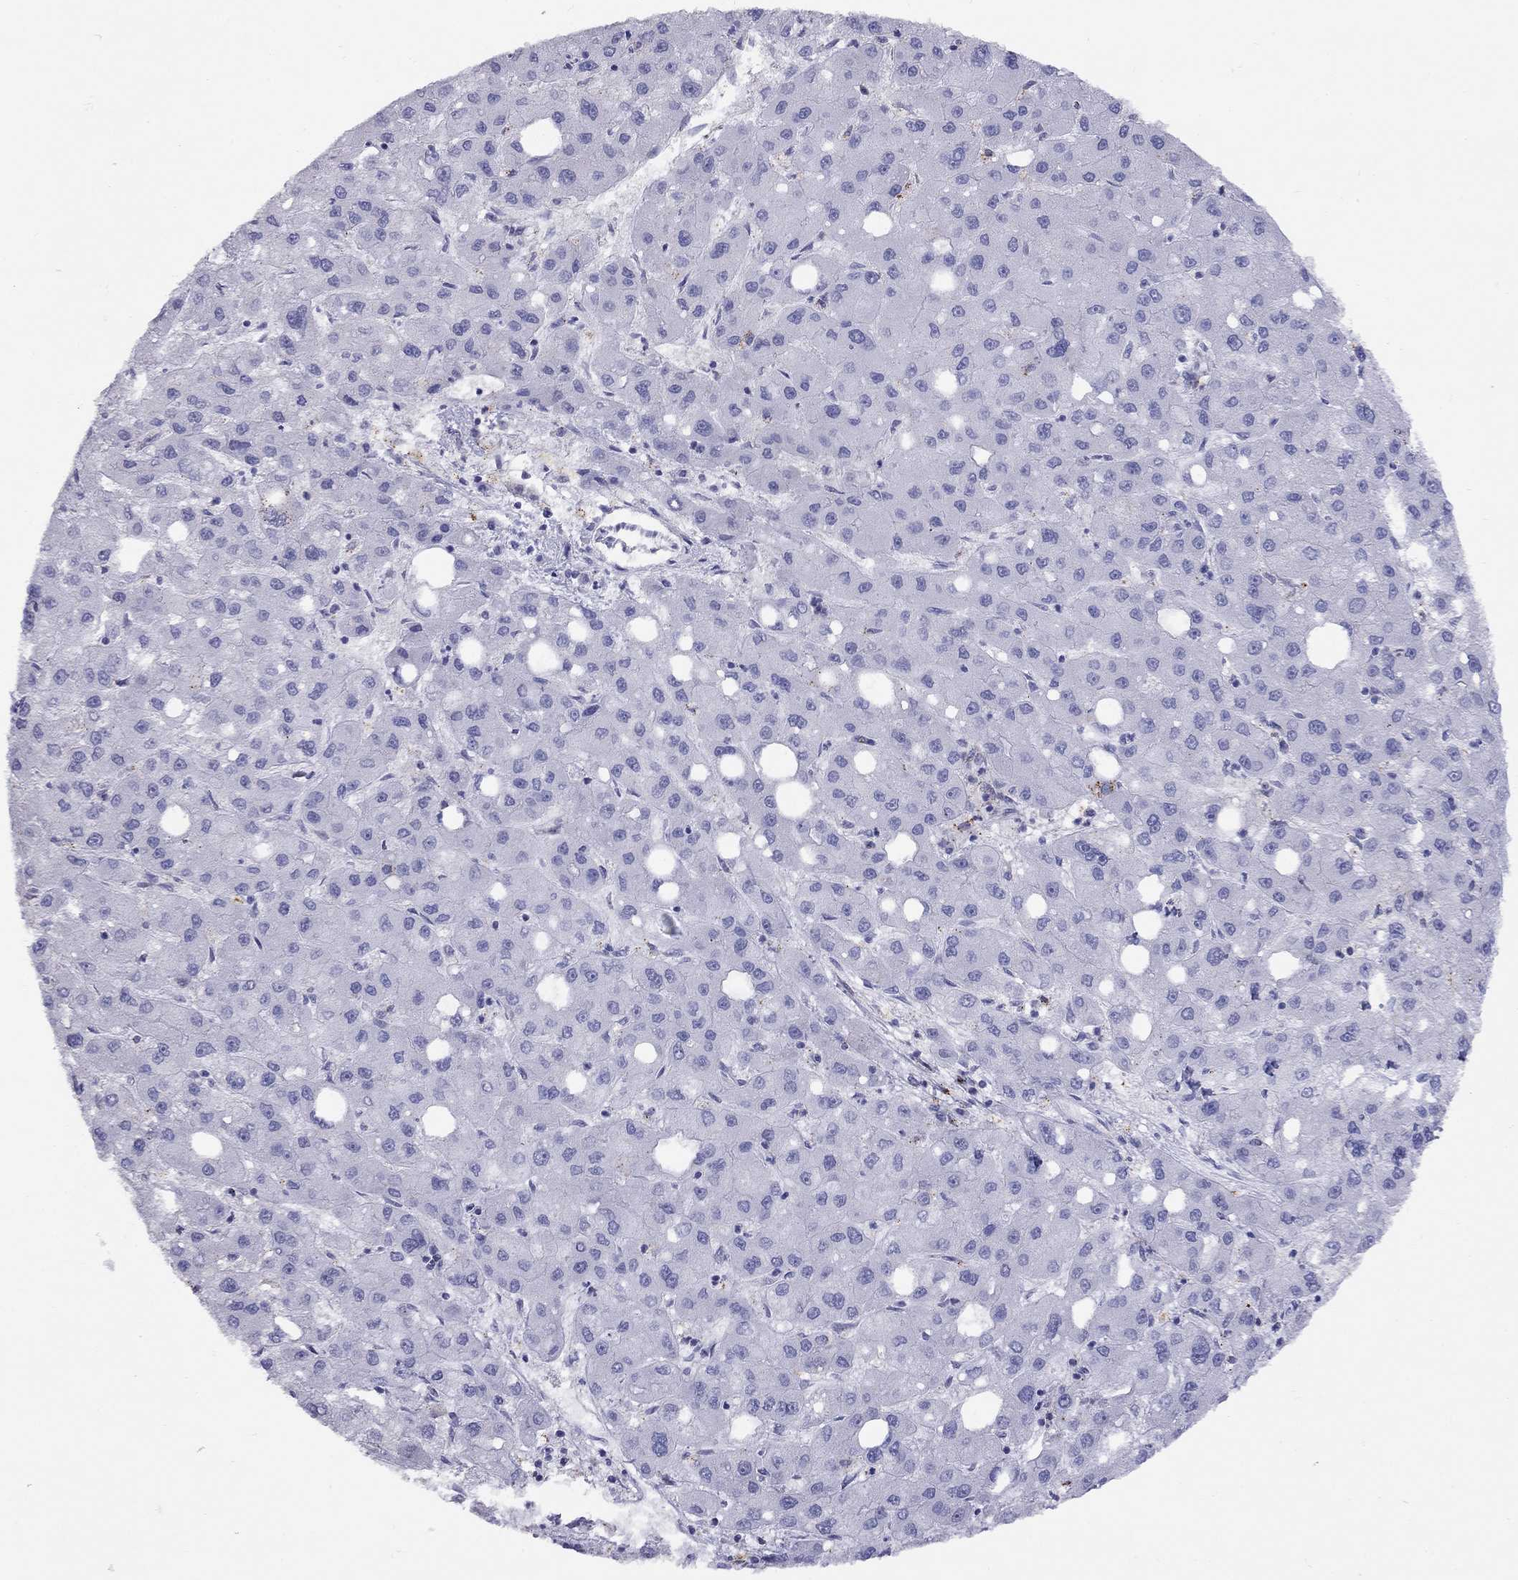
{"staining": {"intensity": "negative", "quantity": "none", "location": "none"}, "tissue": "liver cancer", "cell_type": "Tumor cells", "image_type": "cancer", "snomed": [{"axis": "morphology", "description": "Carcinoma, Hepatocellular, NOS"}, {"axis": "topography", "description": "Liver"}], "caption": "Liver cancer was stained to show a protein in brown. There is no significant expression in tumor cells.", "gene": "MAGEB4", "patient": {"sex": "male", "age": 73}}